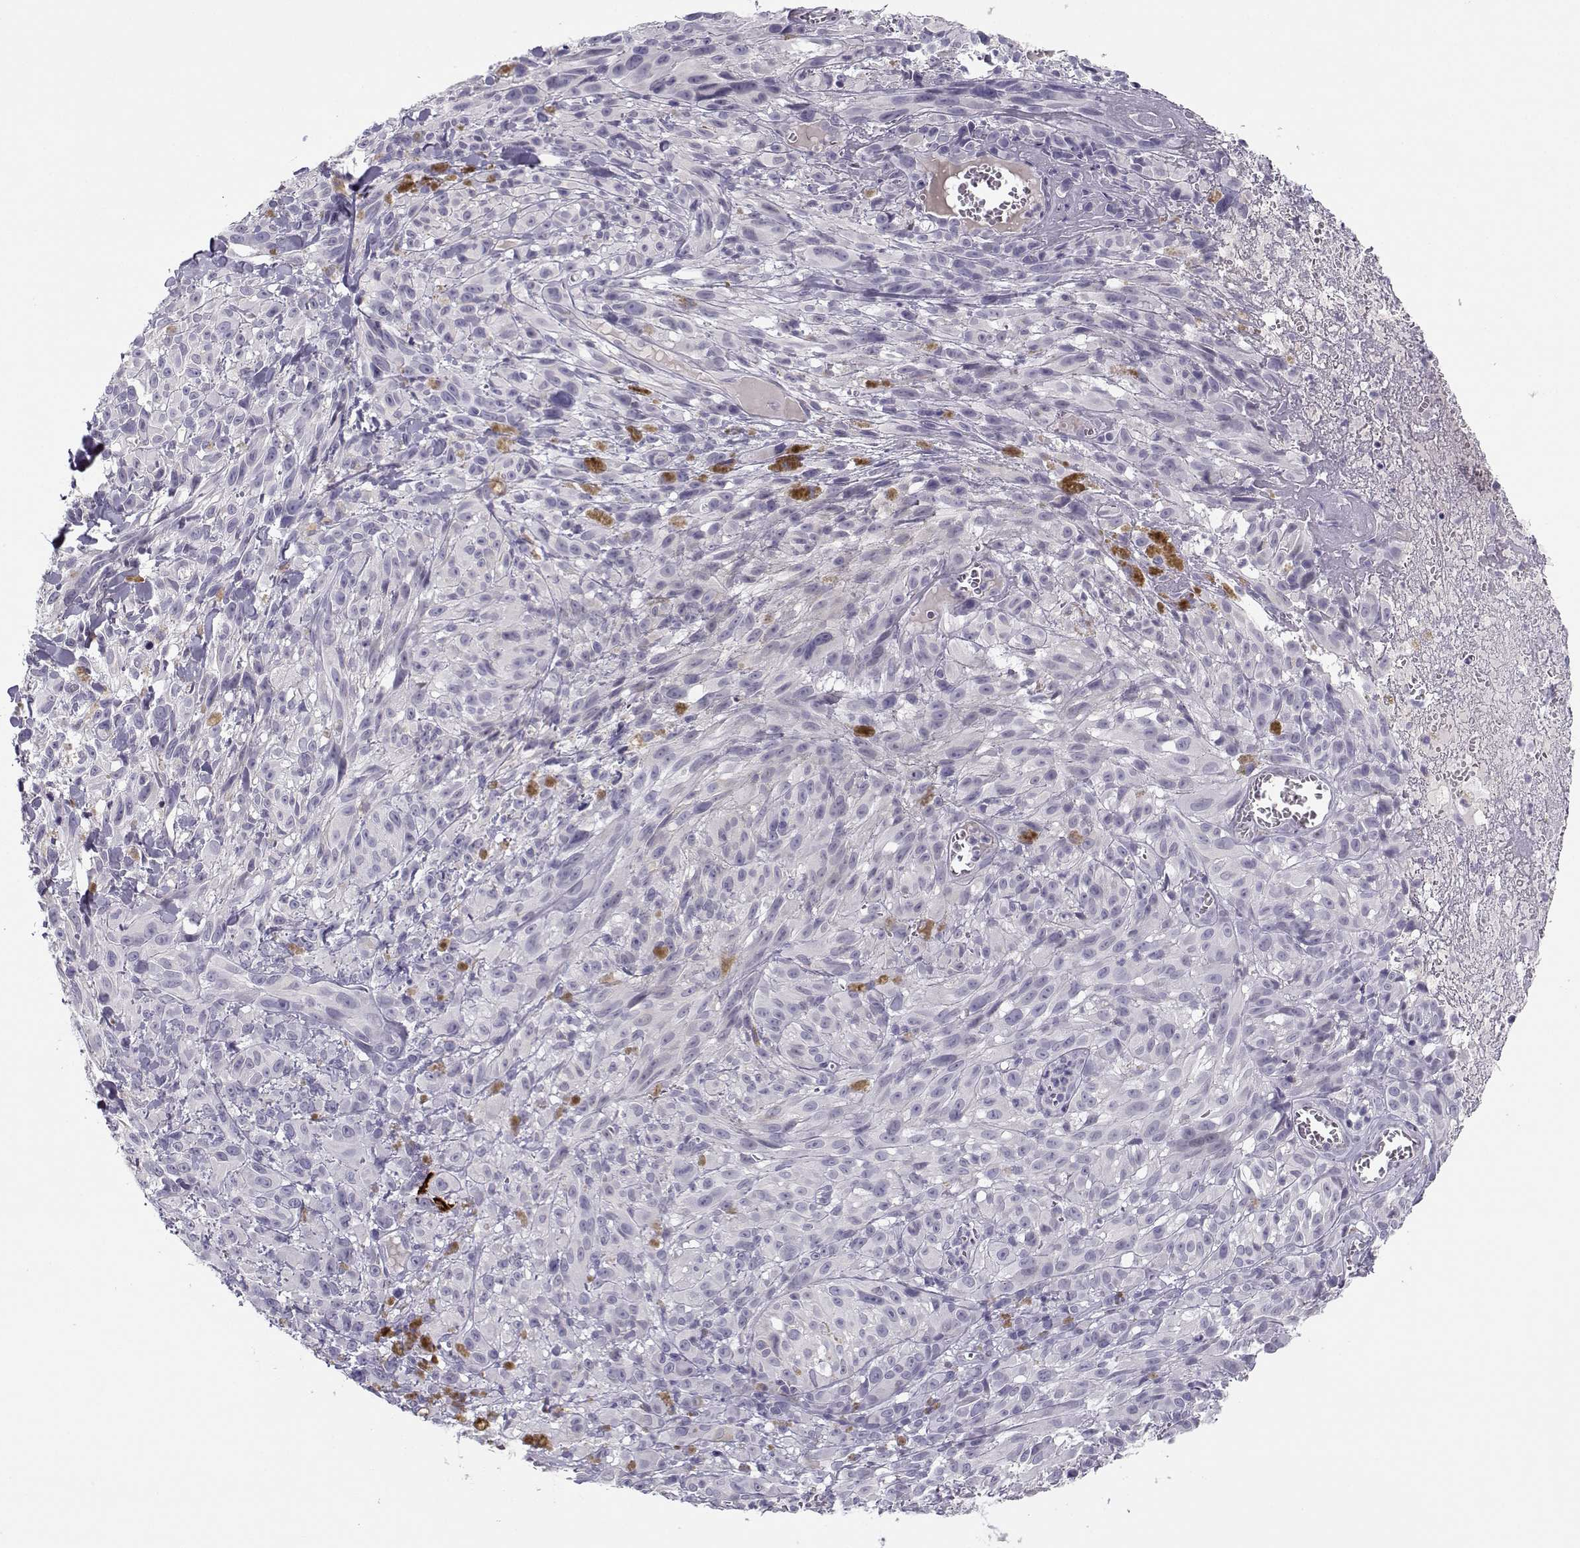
{"staining": {"intensity": "negative", "quantity": "none", "location": "none"}, "tissue": "melanoma", "cell_type": "Tumor cells", "image_type": "cancer", "snomed": [{"axis": "morphology", "description": "Malignant melanoma, NOS"}, {"axis": "topography", "description": "Skin"}], "caption": "The histopathology image demonstrates no staining of tumor cells in malignant melanoma.", "gene": "CFAP77", "patient": {"sex": "male", "age": 83}}